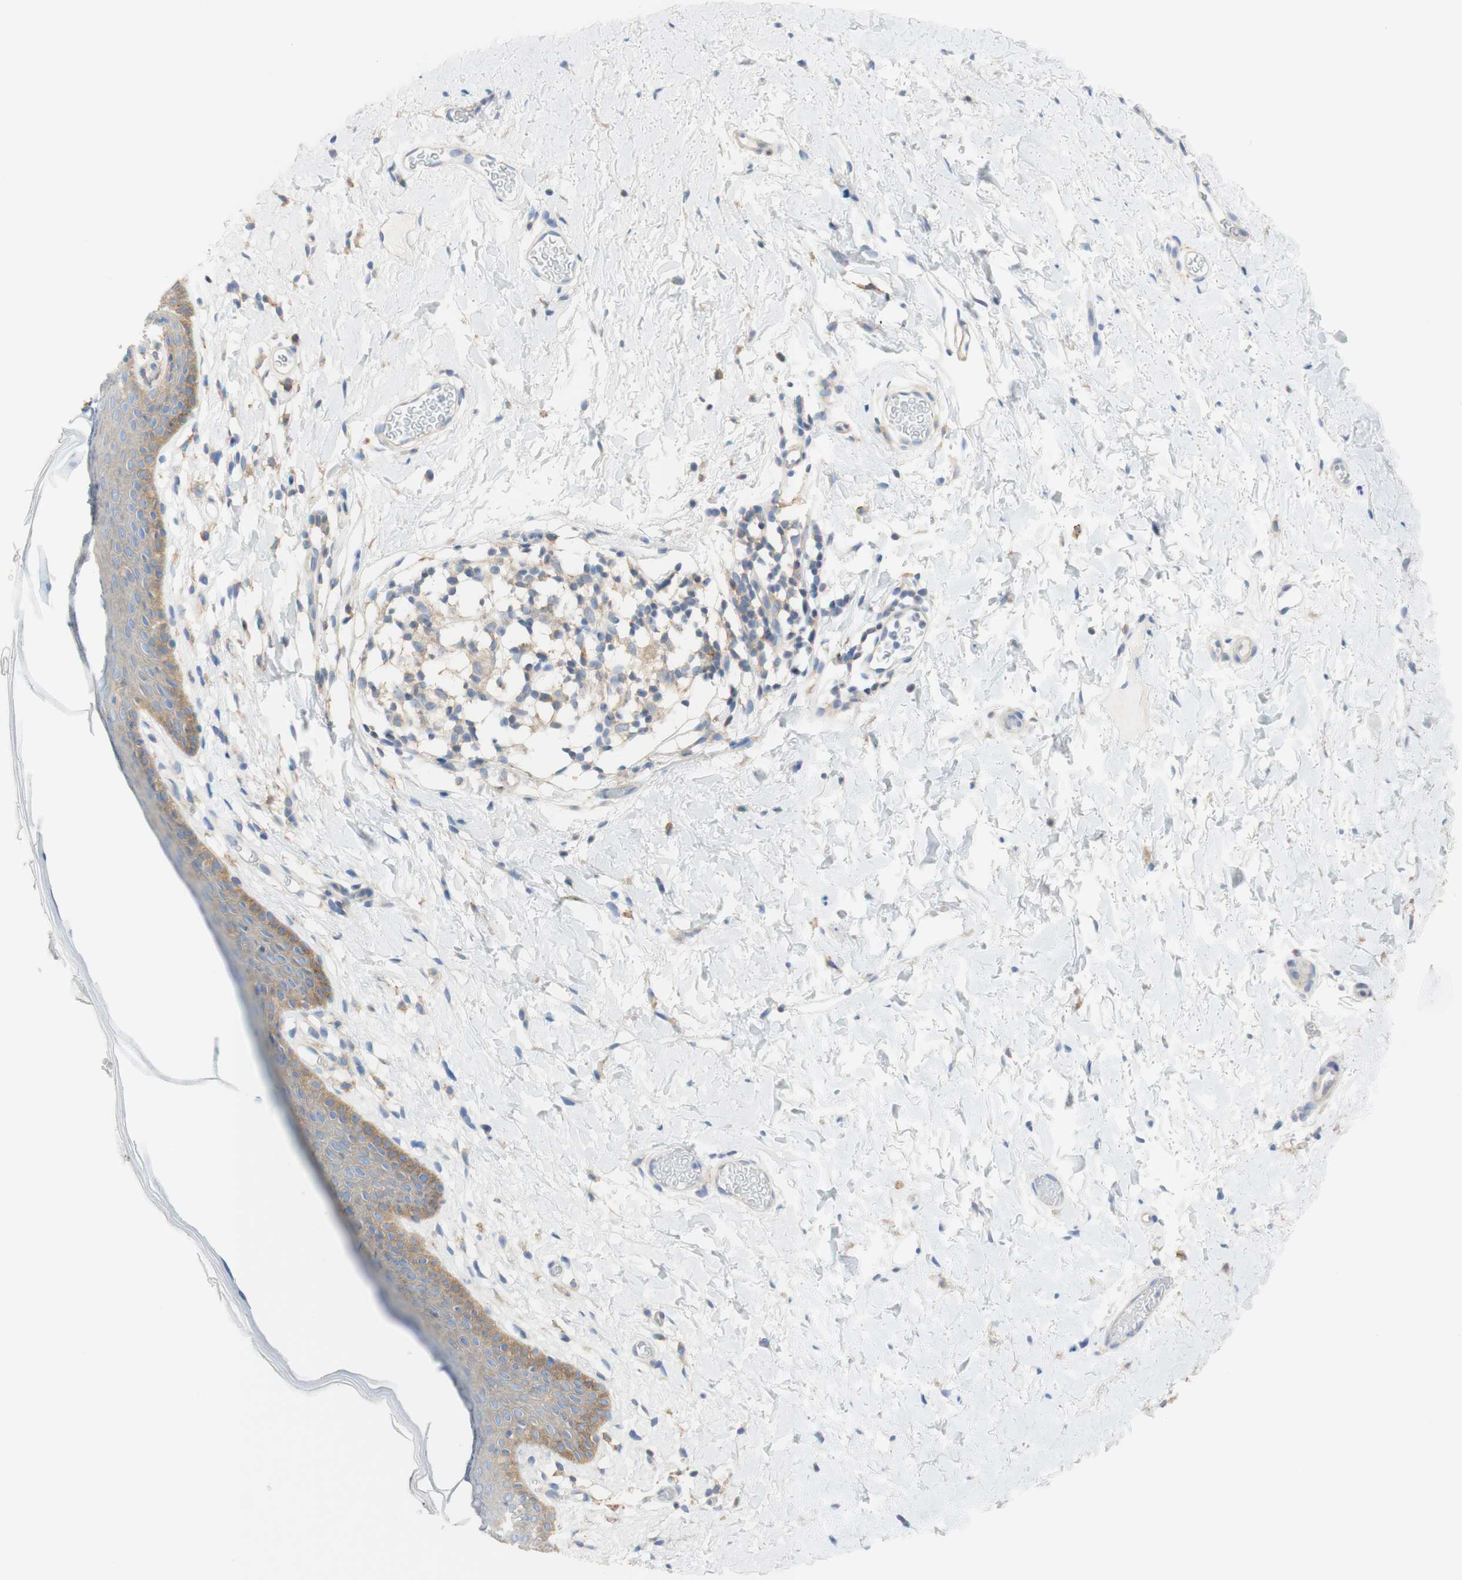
{"staining": {"intensity": "weak", "quantity": "<25%", "location": "cytoplasmic/membranous"}, "tissue": "skin", "cell_type": "Epidermal cells", "image_type": "normal", "snomed": [{"axis": "morphology", "description": "Normal tissue, NOS"}, {"axis": "topography", "description": "Adipose tissue"}, {"axis": "topography", "description": "Vascular tissue"}, {"axis": "topography", "description": "Anal"}, {"axis": "topography", "description": "Peripheral nerve tissue"}], "caption": "Epidermal cells show no significant positivity in benign skin. (DAB (3,3'-diaminobenzidine) immunohistochemistry (IHC), high magnification).", "gene": "ATP2B1", "patient": {"sex": "female", "age": 54}}